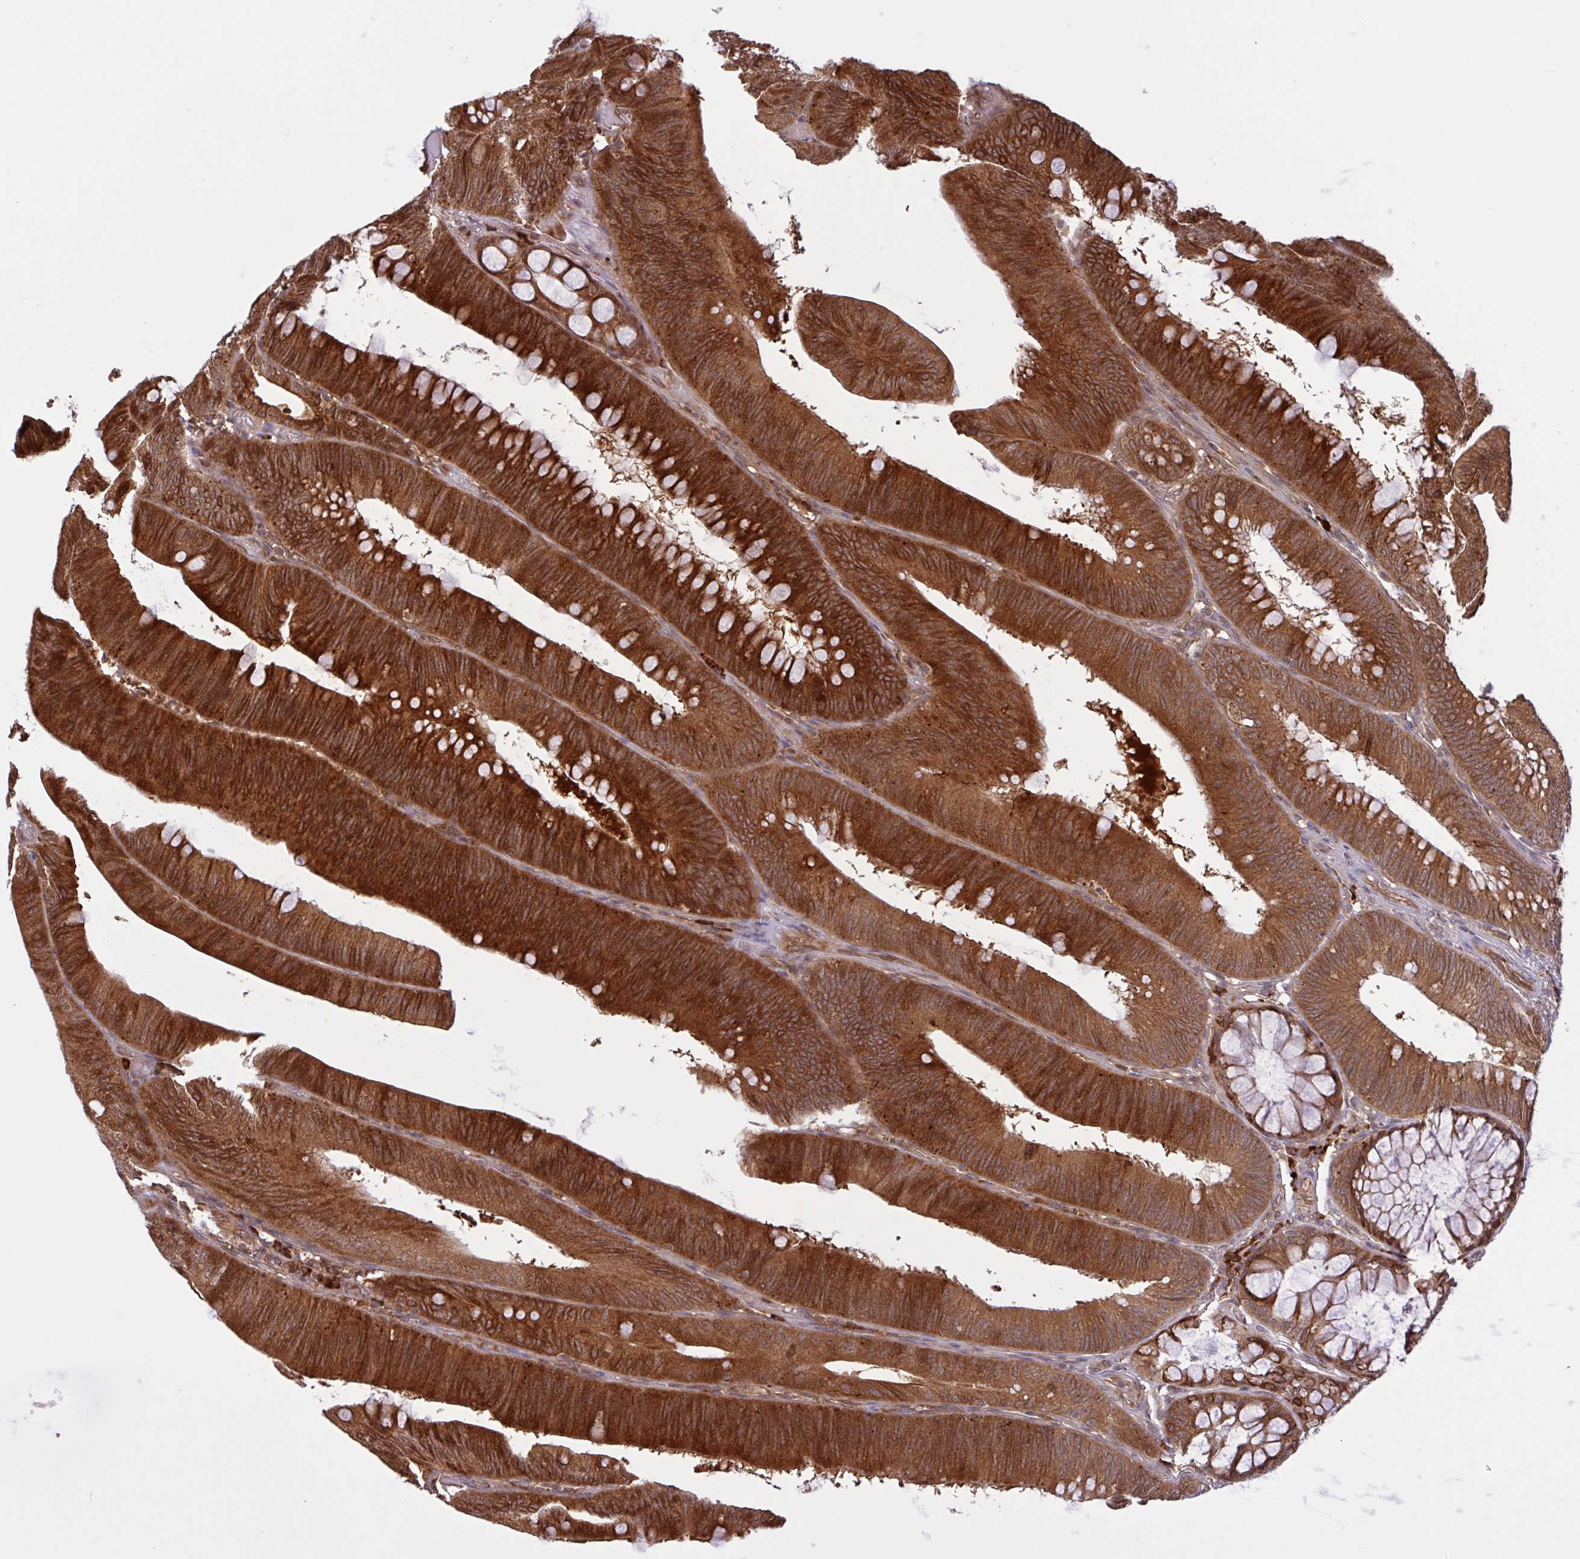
{"staining": {"intensity": "strong", "quantity": ">75%", "location": "cytoplasmic/membranous"}, "tissue": "colorectal cancer", "cell_type": "Tumor cells", "image_type": "cancer", "snomed": [{"axis": "morphology", "description": "Adenocarcinoma, NOS"}, {"axis": "topography", "description": "Colon"}], "caption": "High-power microscopy captured an immunohistochemistry (IHC) photomicrograph of adenocarcinoma (colorectal), revealing strong cytoplasmic/membranous expression in approximately >75% of tumor cells.", "gene": "INTS10", "patient": {"sex": "male", "age": 84}}